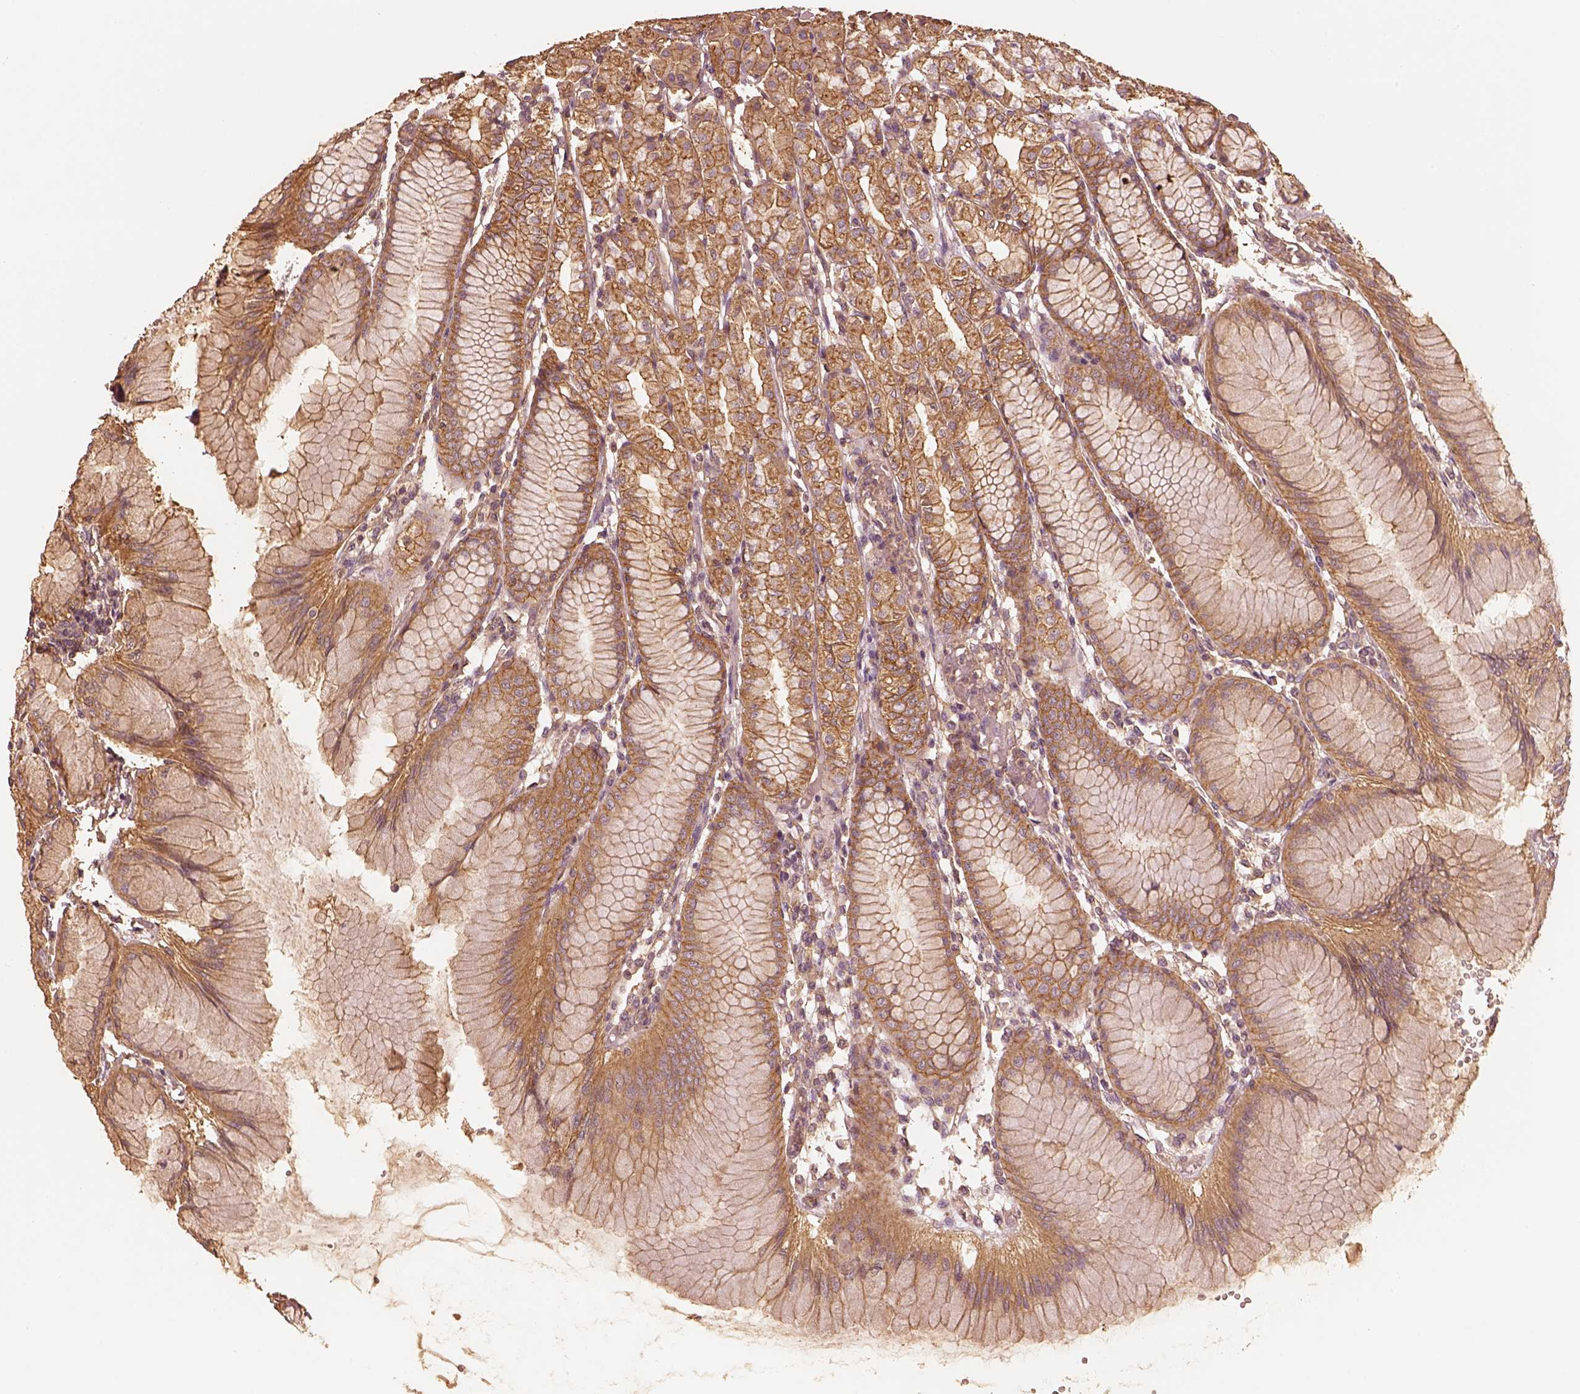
{"staining": {"intensity": "moderate", "quantity": ">75%", "location": "cytoplasmic/membranous"}, "tissue": "stomach", "cell_type": "Glandular cells", "image_type": "normal", "snomed": [{"axis": "morphology", "description": "Normal tissue, NOS"}, {"axis": "topography", "description": "Stomach"}], "caption": "A high-resolution micrograph shows immunohistochemistry staining of benign stomach, which displays moderate cytoplasmic/membranous staining in approximately >75% of glandular cells.", "gene": "WDR7", "patient": {"sex": "female", "age": 57}}